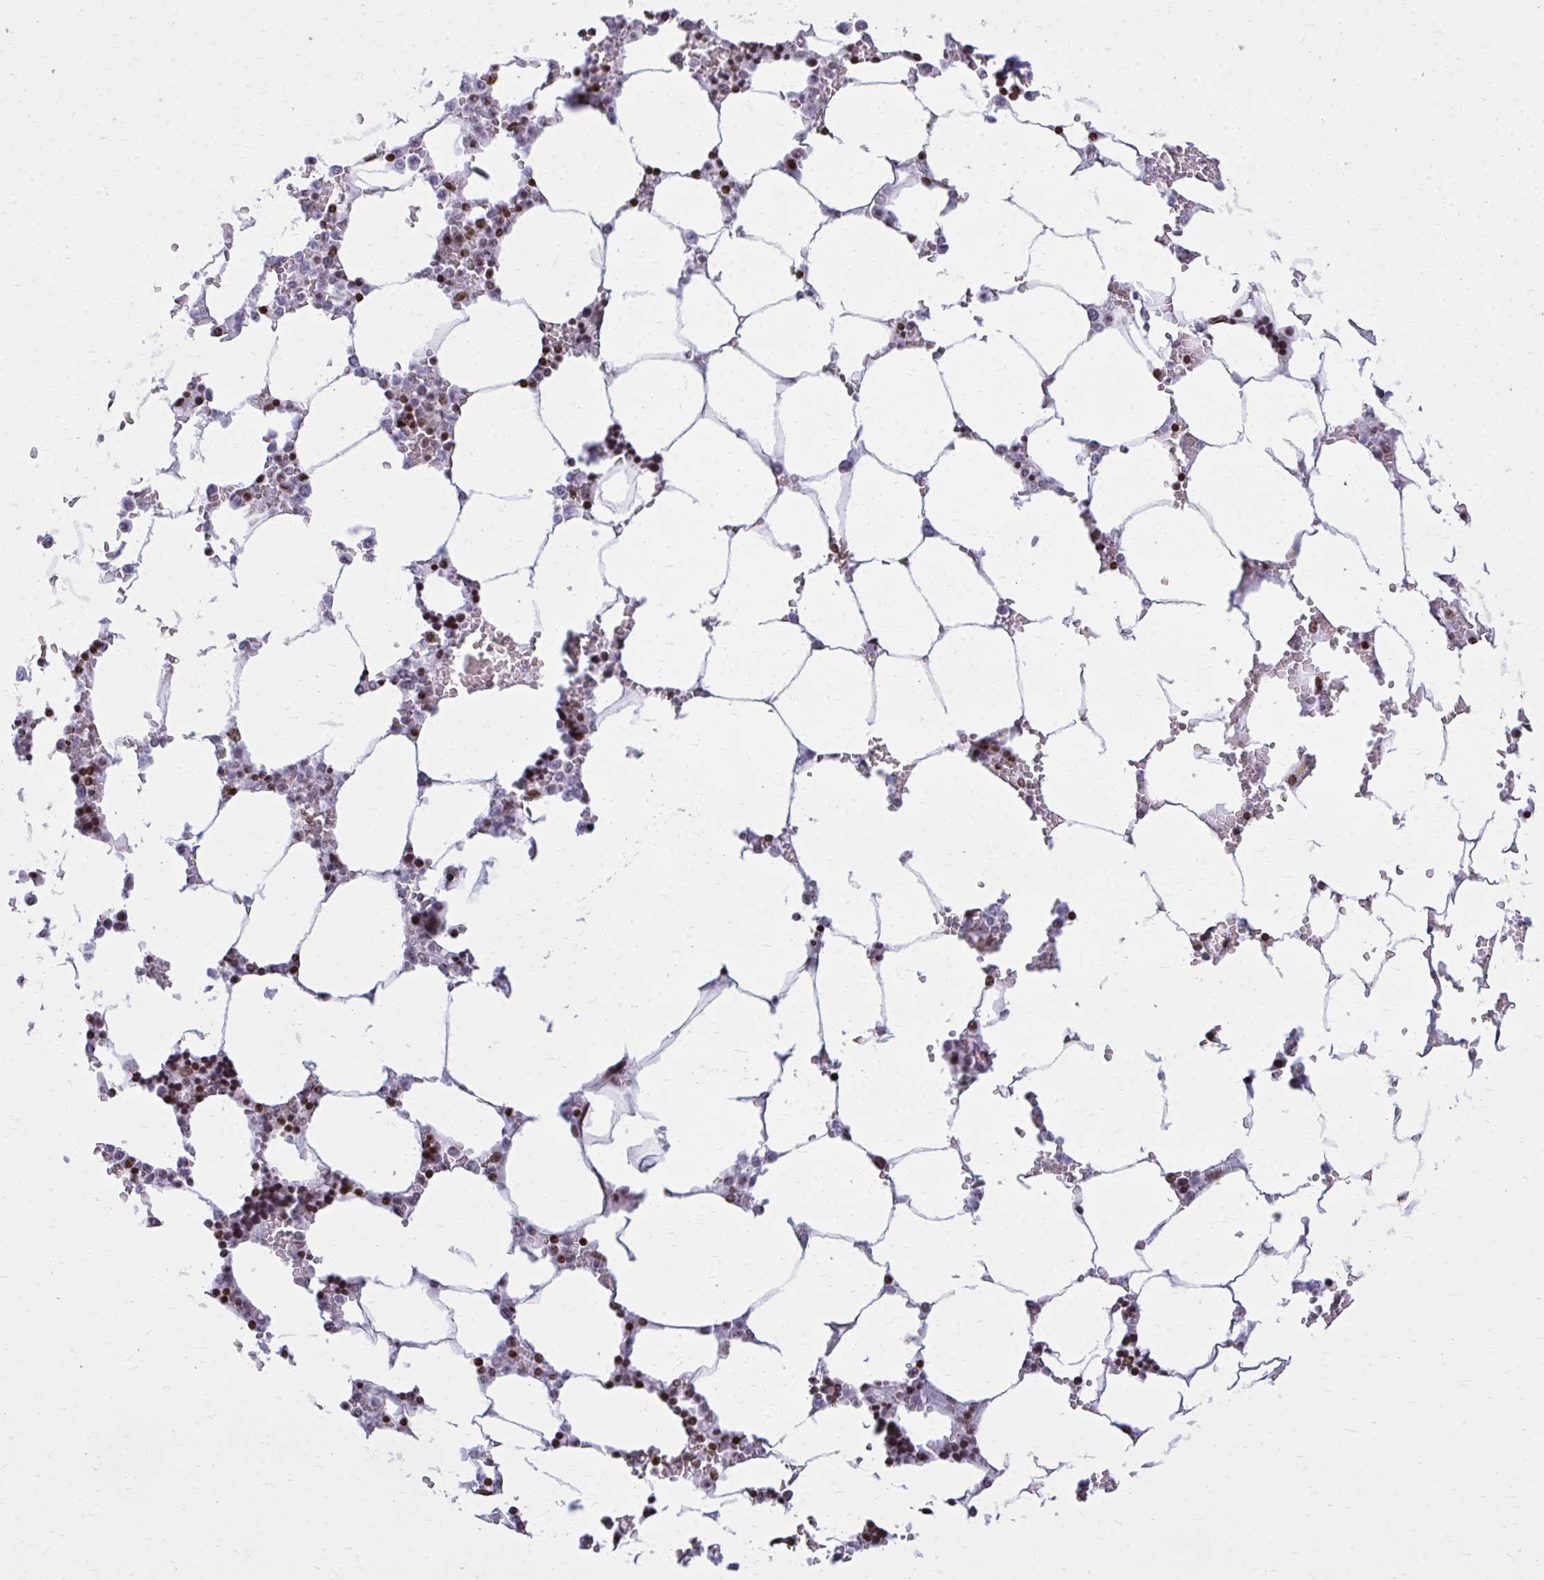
{"staining": {"intensity": "moderate", "quantity": "<25%", "location": "nuclear"}, "tissue": "bone marrow", "cell_type": "Hematopoietic cells", "image_type": "normal", "snomed": [{"axis": "morphology", "description": "Normal tissue, NOS"}, {"axis": "topography", "description": "Bone marrow"}], "caption": "DAB immunohistochemical staining of benign bone marrow reveals moderate nuclear protein positivity in about <25% of hematopoietic cells. (brown staining indicates protein expression, while blue staining denotes nuclei).", "gene": "AP5M1", "patient": {"sex": "male", "age": 64}}